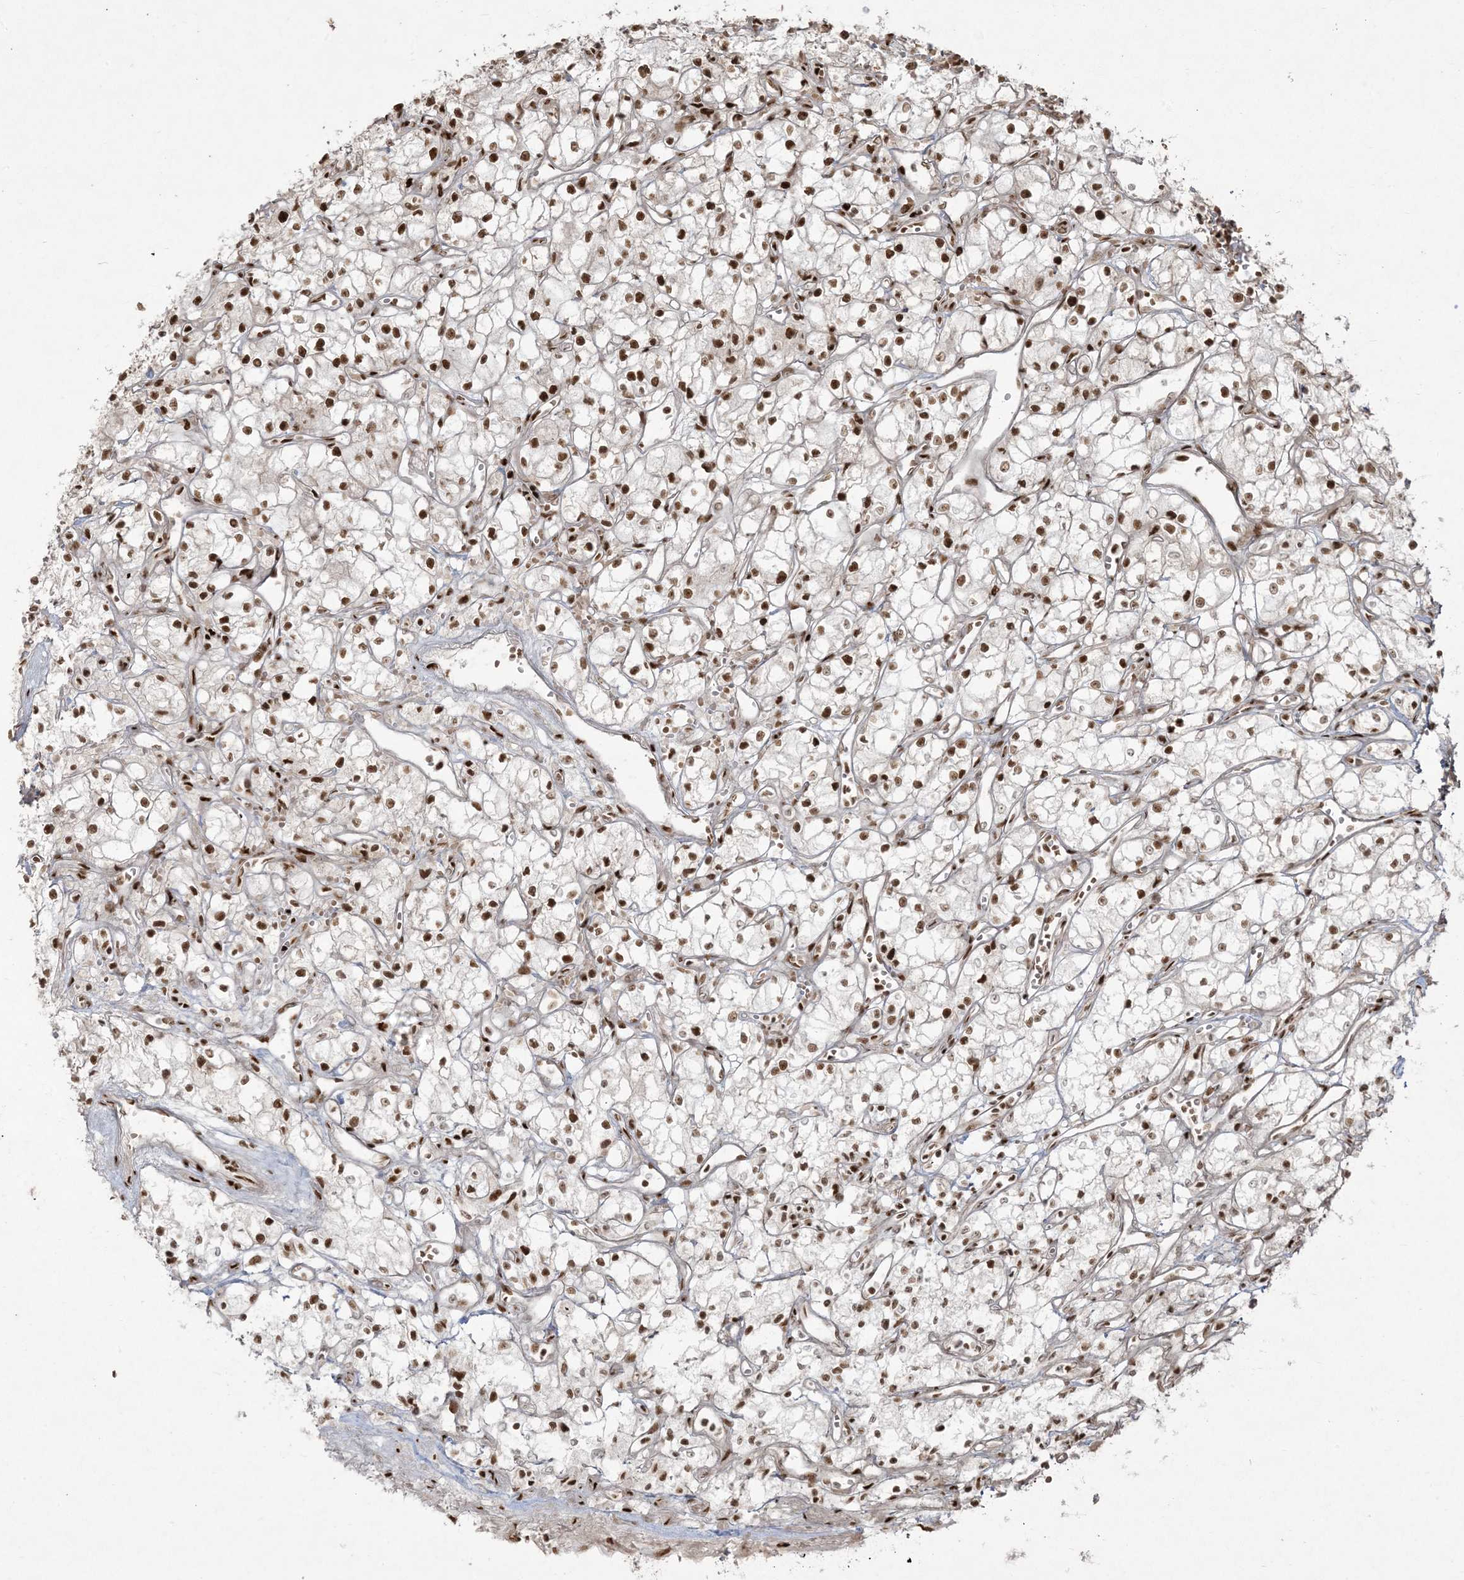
{"staining": {"intensity": "strong", "quantity": ">75%", "location": "nuclear"}, "tissue": "renal cancer", "cell_type": "Tumor cells", "image_type": "cancer", "snomed": [{"axis": "morphology", "description": "Adenocarcinoma, NOS"}, {"axis": "topography", "description": "Kidney"}], "caption": "Renal adenocarcinoma tissue reveals strong nuclear positivity in about >75% of tumor cells, visualized by immunohistochemistry.", "gene": "RBM10", "patient": {"sex": "male", "age": 59}}